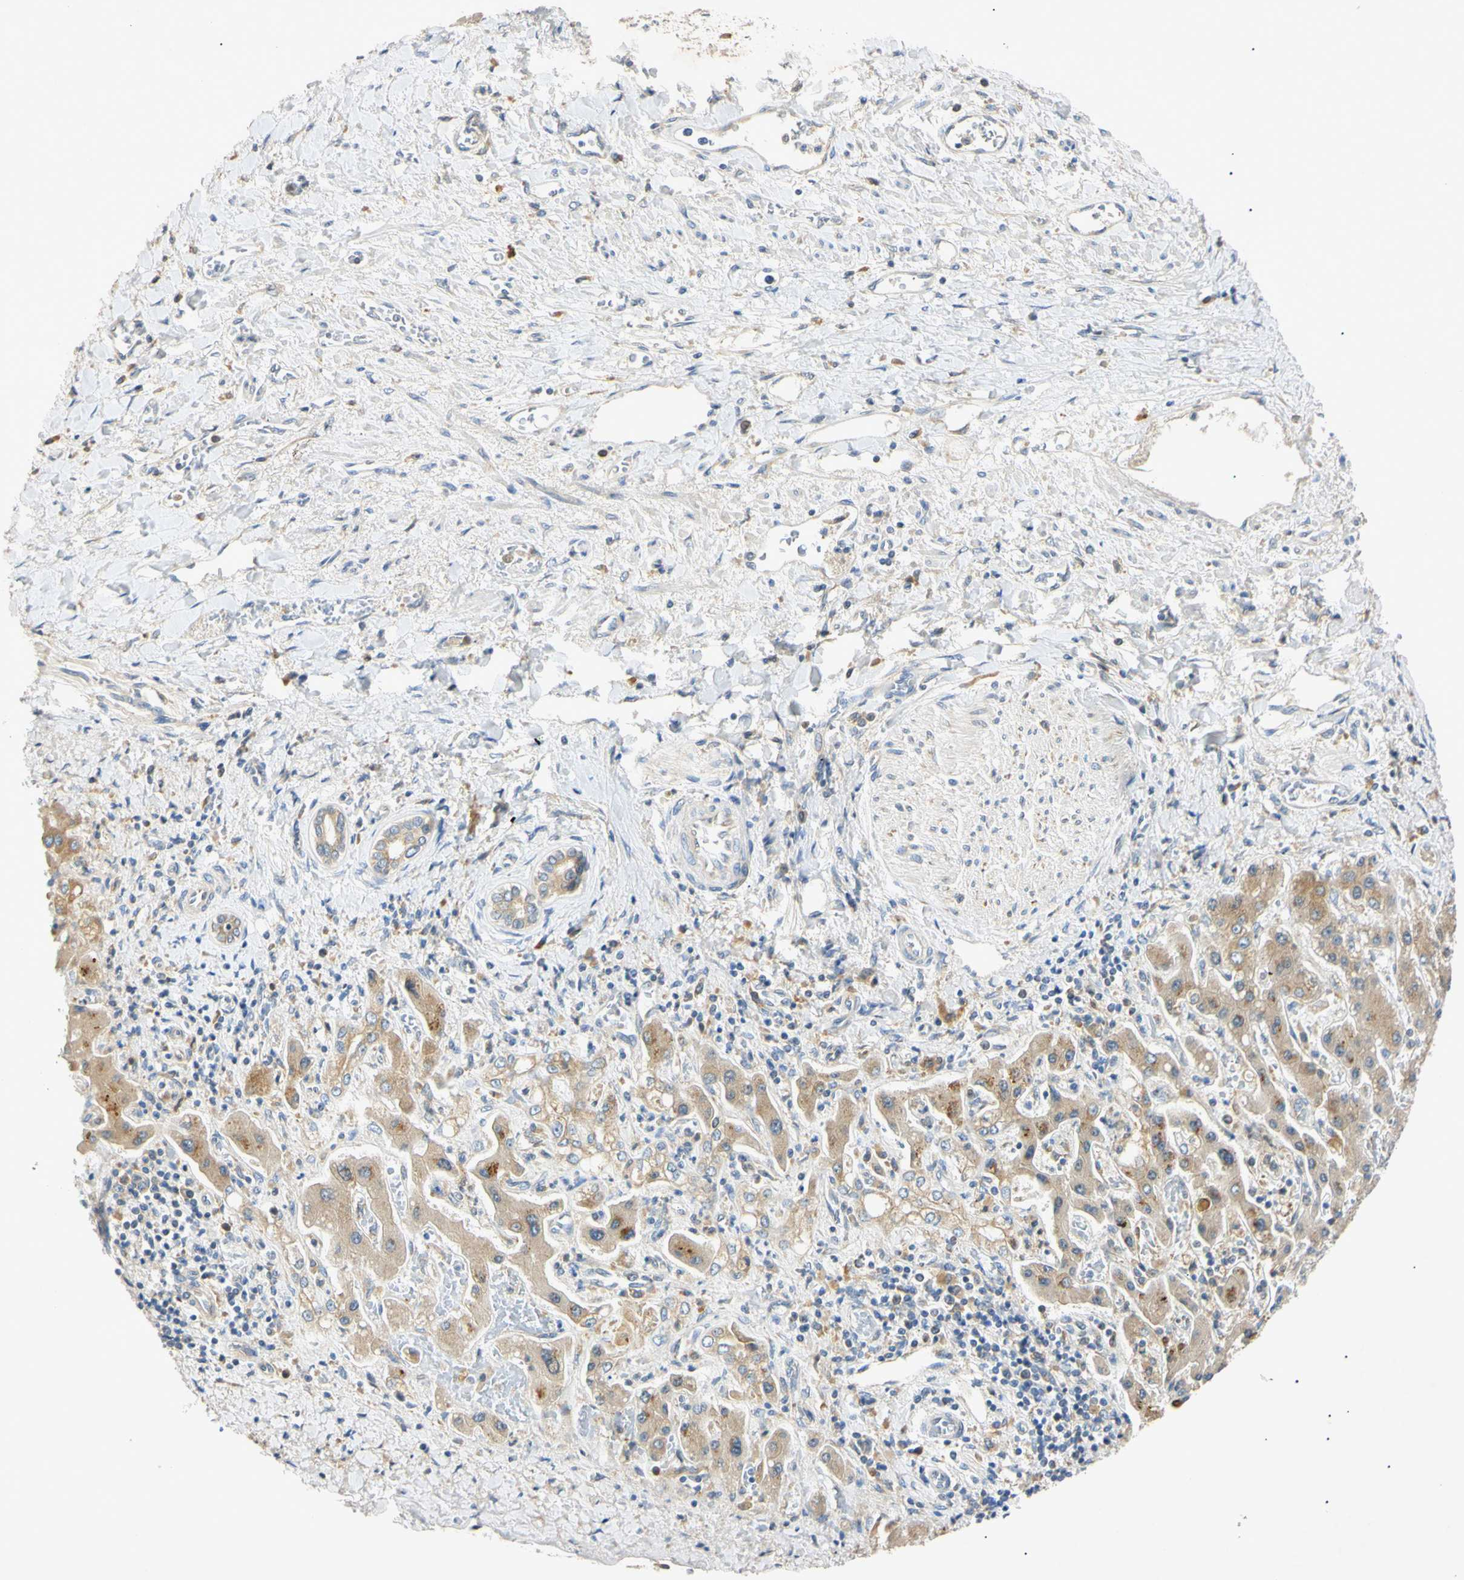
{"staining": {"intensity": "weak", "quantity": ">75%", "location": "cytoplasmic/membranous"}, "tissue": "liver cancer", "cell_type": "Tumor cells", "image_type": "cancer", "snomed": [{"axis": "morphology", "description": "Cholangiocarcinoma"}, {"axis": "topography", "description": "Liver"}], "caption": "A micrograph of cholangiocarcinoma (liver) stained for a protein demonstrates weak cytoplasmic/membranous brown staining in tumor cells.", "gene": "DNAJB12", "patient": {"sex": "male", "age": 50}}